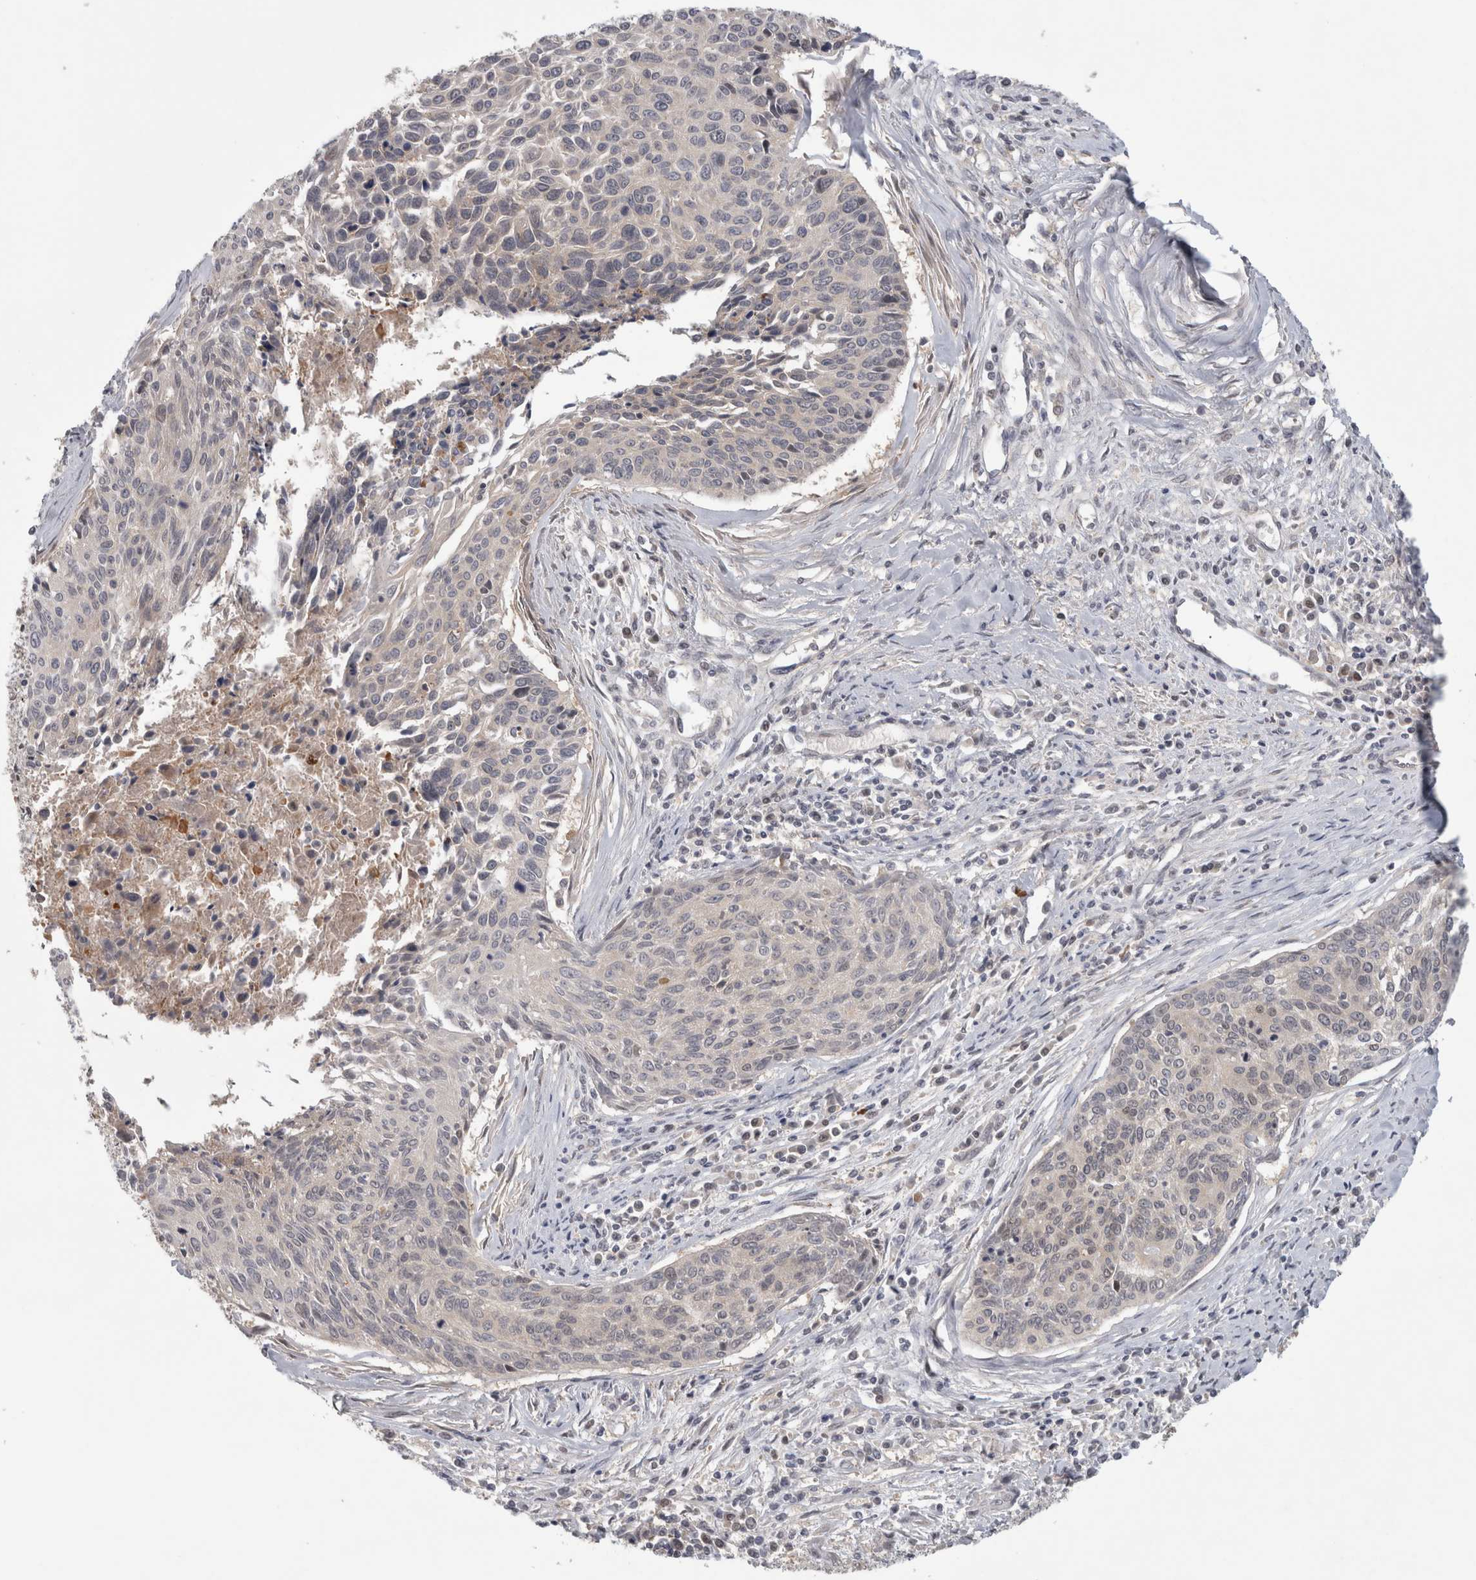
{"staining": {"intensity": "weak", "quantity": "<25%", "location": "cytoplasmic/membranous"}, "tissue": "cervical cancer", "cell_type": "Tumor cells", "image_type": "cancer", "snomed": [{"axis": "morphology", "description": "Squamous cell carcinoma, NOS"}, {"axis": "topography", "description": "Cervix"}], "caption": "Histopathology image shows no significant protein positivity in tumor cells of cervical cancer (squamous cell carcinoma).", "gene": "PIGP", "patient": {"sex": "female", "age": 55}}